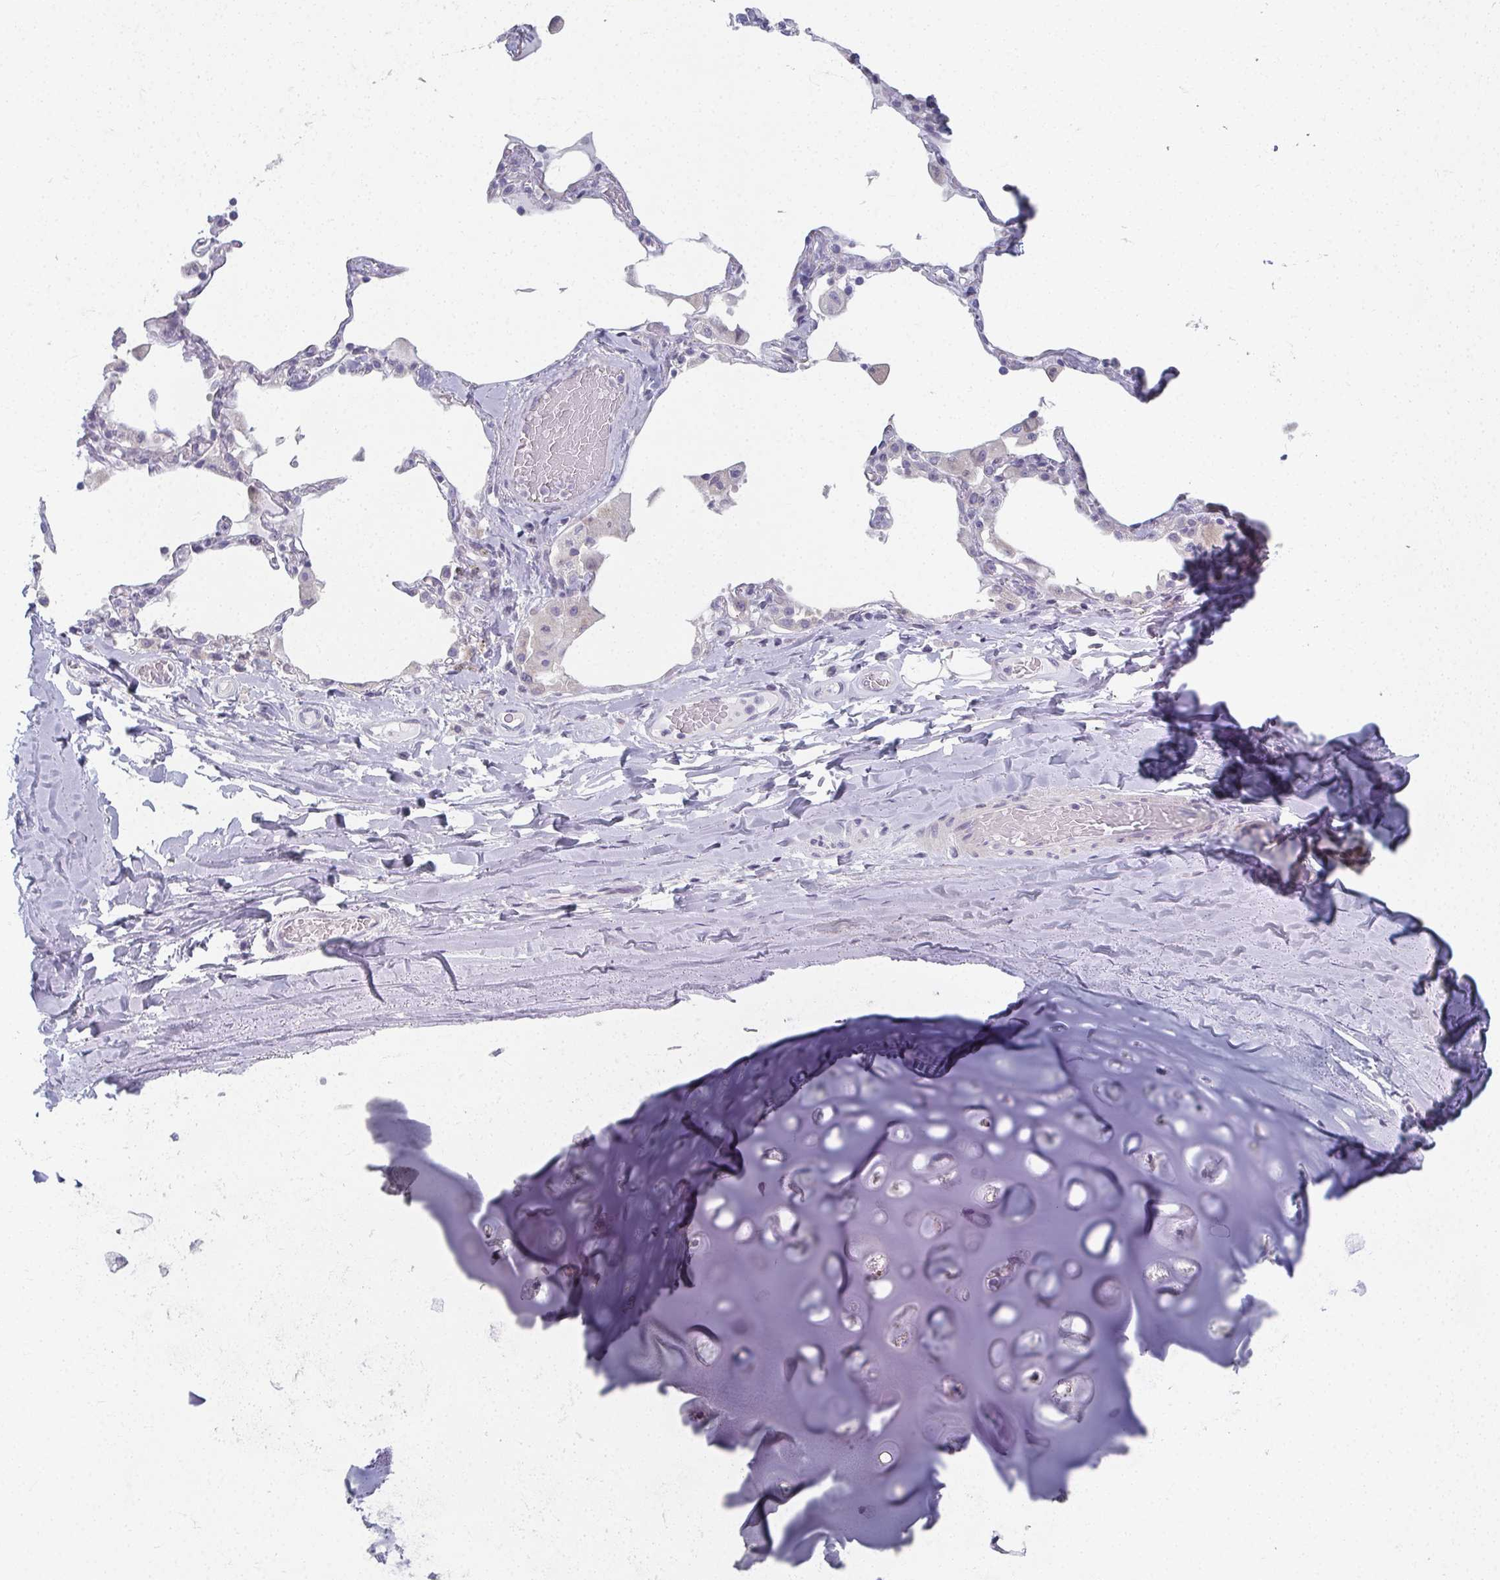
{"staining": {"intensity": "negative", "quantity": "none", "location": "none"}, "tissue": "adipose tissue", "cell_type": "Adipocytes", "image_type": "normal", "snomed": [{"axis": "morphology", "description": "Normal tissue, NOS"}, {"axis": "topography", "description": "Cartilage tissue"}, {"axis": "topography", "description": "Bronchus"}], "caption": "Immunohistochemistry (IHC) micrograph of unremarkable human adipose tissue stained for a protein (brown), which shows no staining in adipocytes.", "gene": "CAMKV", "patient": {"sex": "male", "age": 64}}